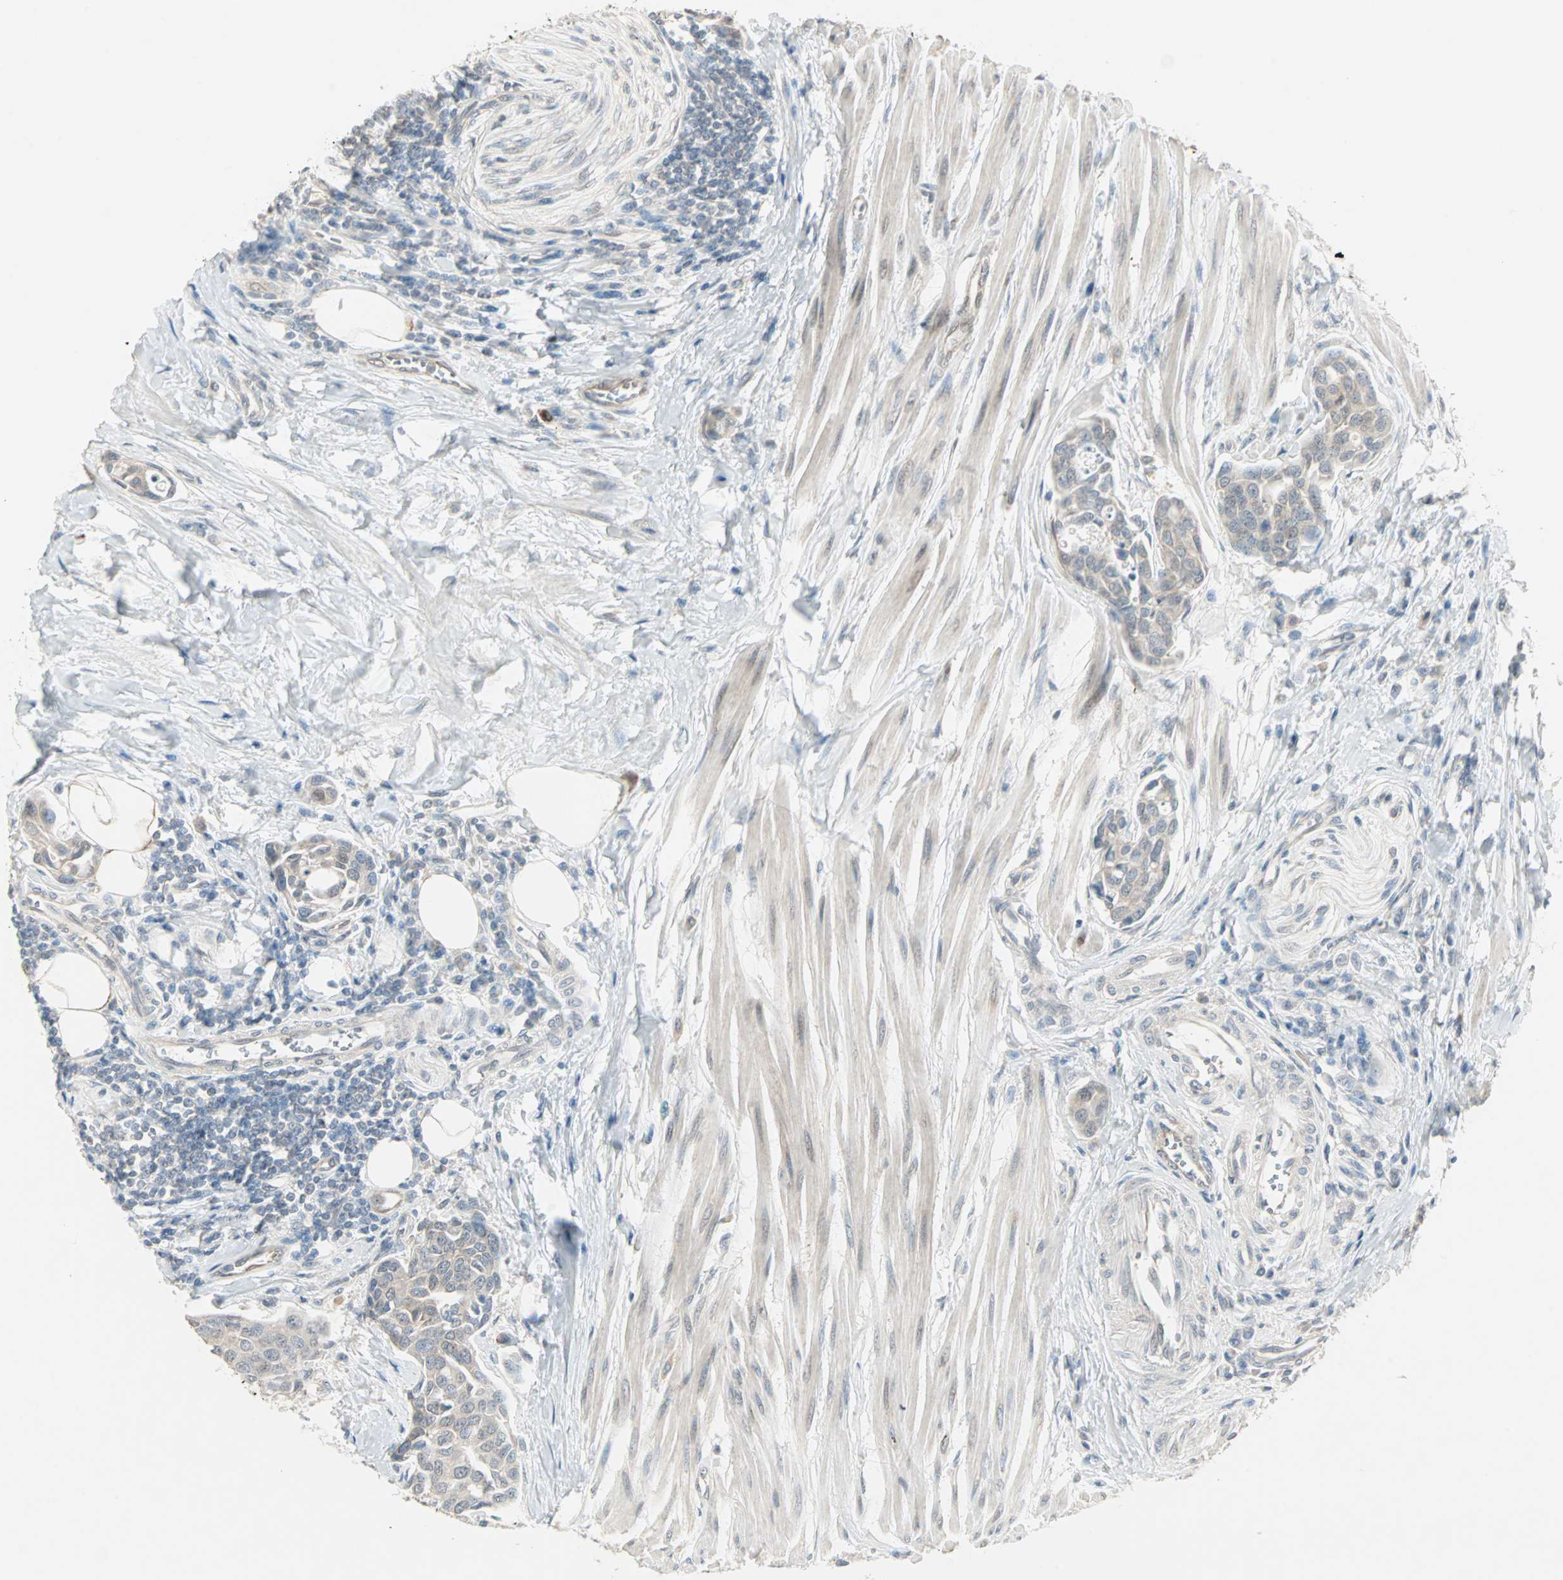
{"staining": {"intensity": "weak", "quantity": ">75%", "location": "cytoplasmic/membranous"}, "tissue": "urothelial cancer", "cell_type": "Tumor cells", "image_type": "cancer", "snomed": [{"axis": "morphology", "description": "Urothelial carcinoma, High grade"}, {"axis": "topography", "description": "Urinary bladder"}], "caption": "Protein analysis of high-grade urothelial carcinoma tissue reveals weak cytoplasmic/membranous positivity in approximately >75% of tumor cells.", "gene": "ZFP36", "patient": {"sex": "male", "age": 78}}